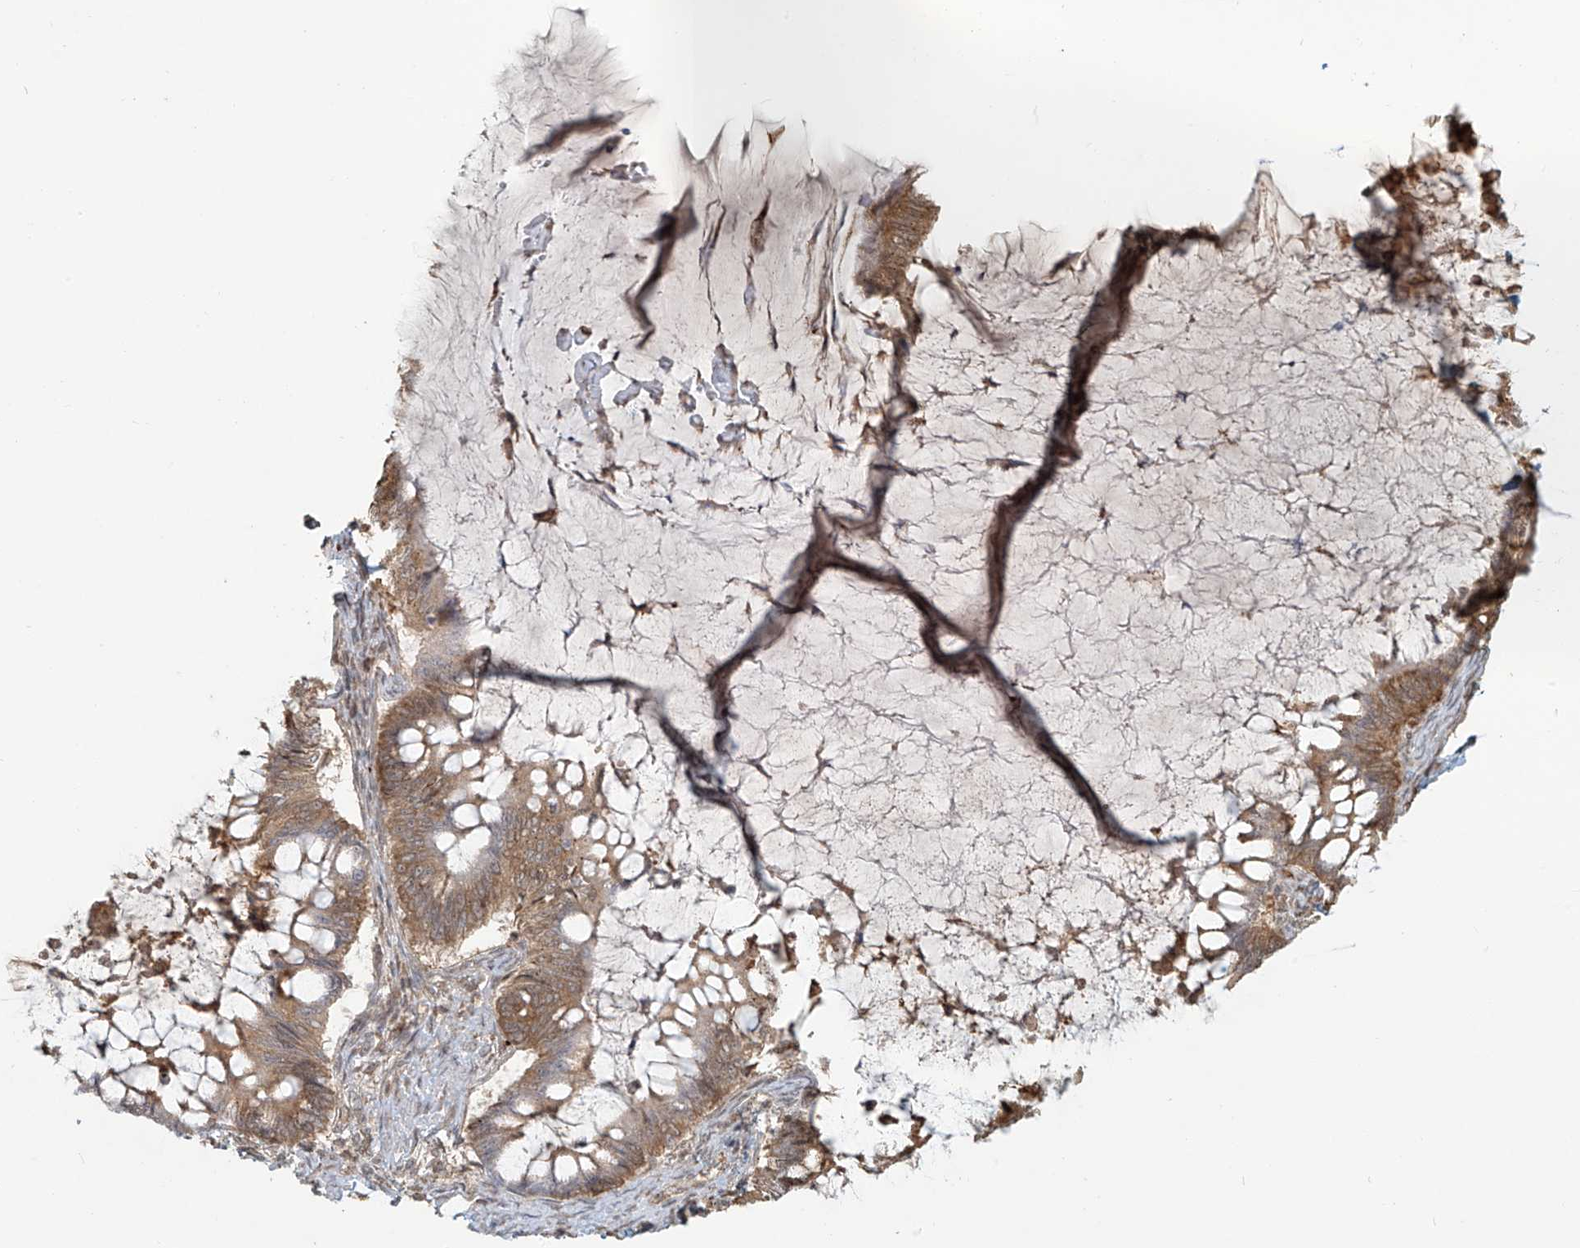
{"staining": {"intensity": "moderate", "quantity": ">75%", "location": "cytoplasmic/membranous"}, "tissue": "ovarian cancer", "cell_type": "Tumor cells", "image_type": "cancer", "snomed": [{"axis": "morphology", "description": "Cystadenocarcinoma, mucinous, NOS"}, {"axis": "topography", "description": "Ovary"}], "caption": "Human mucinous cystadenocarcinoma (ovarian) stained for a protein (brown) exhibits moderate cytoplasmic/membranous positive staining in approximately >75% of tumor cells.", "gene": "PLEKHM3", "patient": {"sex": "female", "age": 61}}